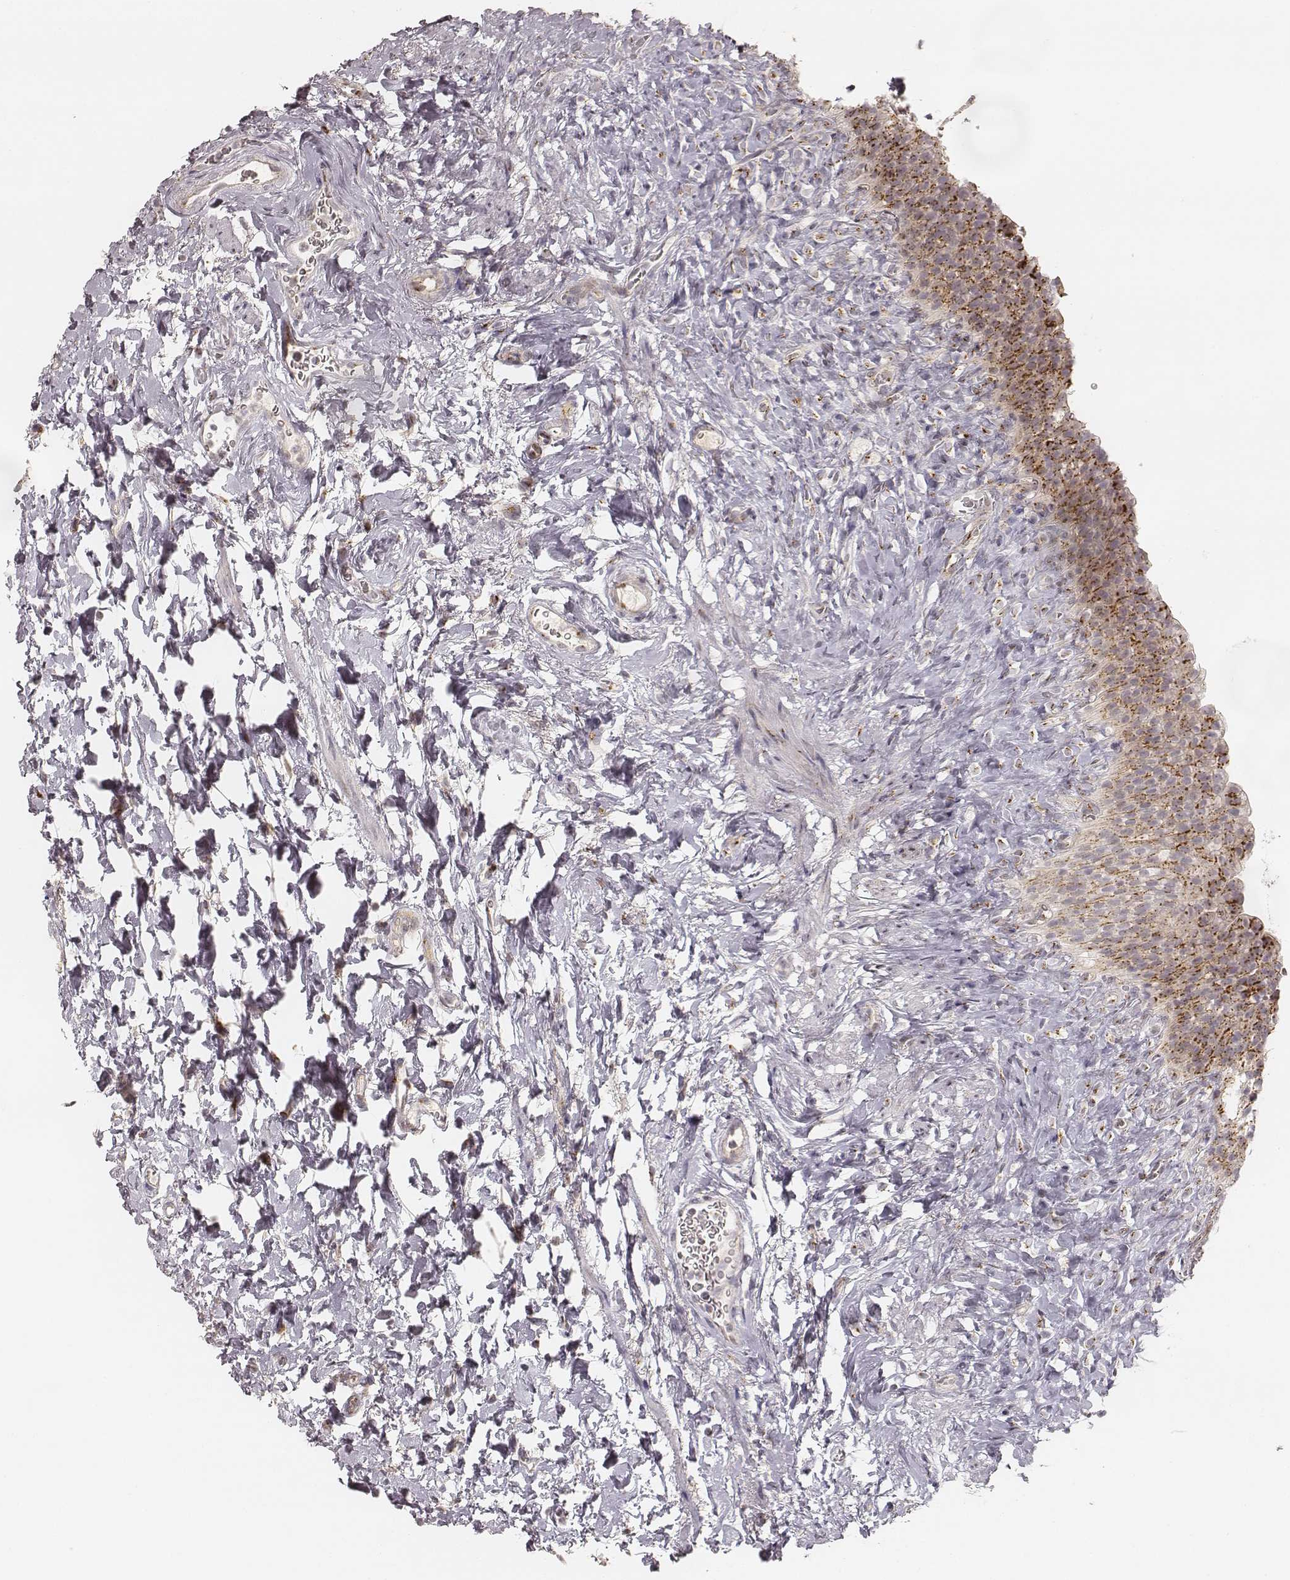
{"staining": {"intensity": "moderate", "quantity": "25%-75%", "location": "cytoplasmic/membranous"}, "tissue": "urinary bladder", "cell_type": "Urothelial cells", "image_type": "normal", "snomed": [{"axis": "morphology", "description": "Normal tissue, NOS"}, {"axis": "topography", "description": "Urinary bladder"}], "caption": "The micrograph shows staining of benign urinary bladder, revealing moderate cytoplasmic/membranous protein expression (brown color) within urothelial cells. Ihc stains the protein of interest in brown and the nuclei are stained blue.", "gene": "GORASP2", "patient": {"sex": "male", "age": 76}}